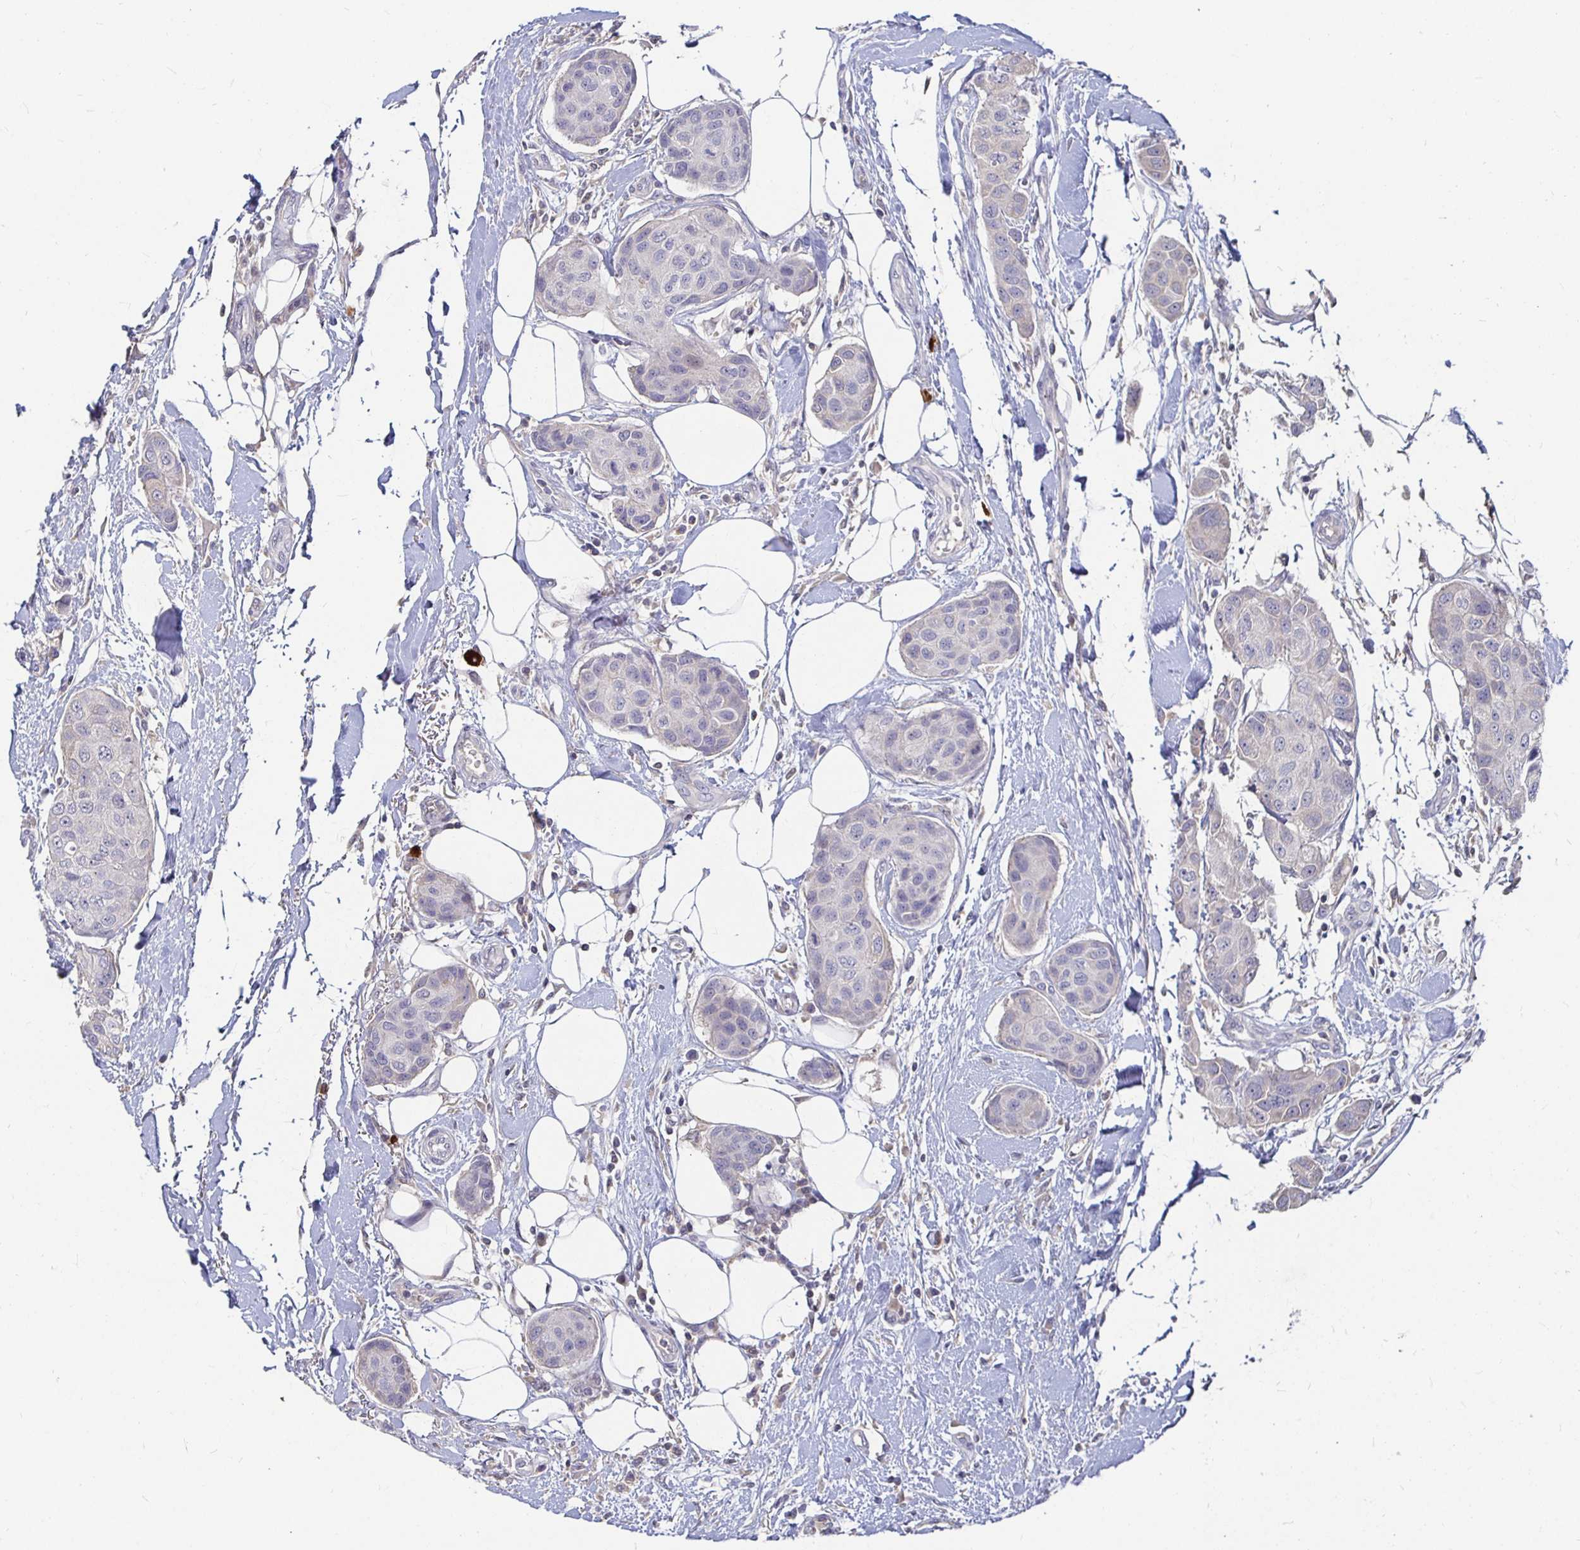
{"staining": {"intensity": "negative", "quantity": "none", "location": "none"}, "tissue": "breast cancer", "cell_type": "Tumor cells", "image_type": "cancer", "snomed": [{"axis": "morphology", "description": "Duct carcinoma"}, {"axis": "topography", "description": "Breast"}, {"axis": "topography", "description": "Lymph node"}], "caption": "Immunohistochemistry (IHC) of breast infiltrating ductal carcinoma demonstrates no positivity in tumor cells.", "gene": "RNF144B", "patient": {"sex": "female", "age": 80}}